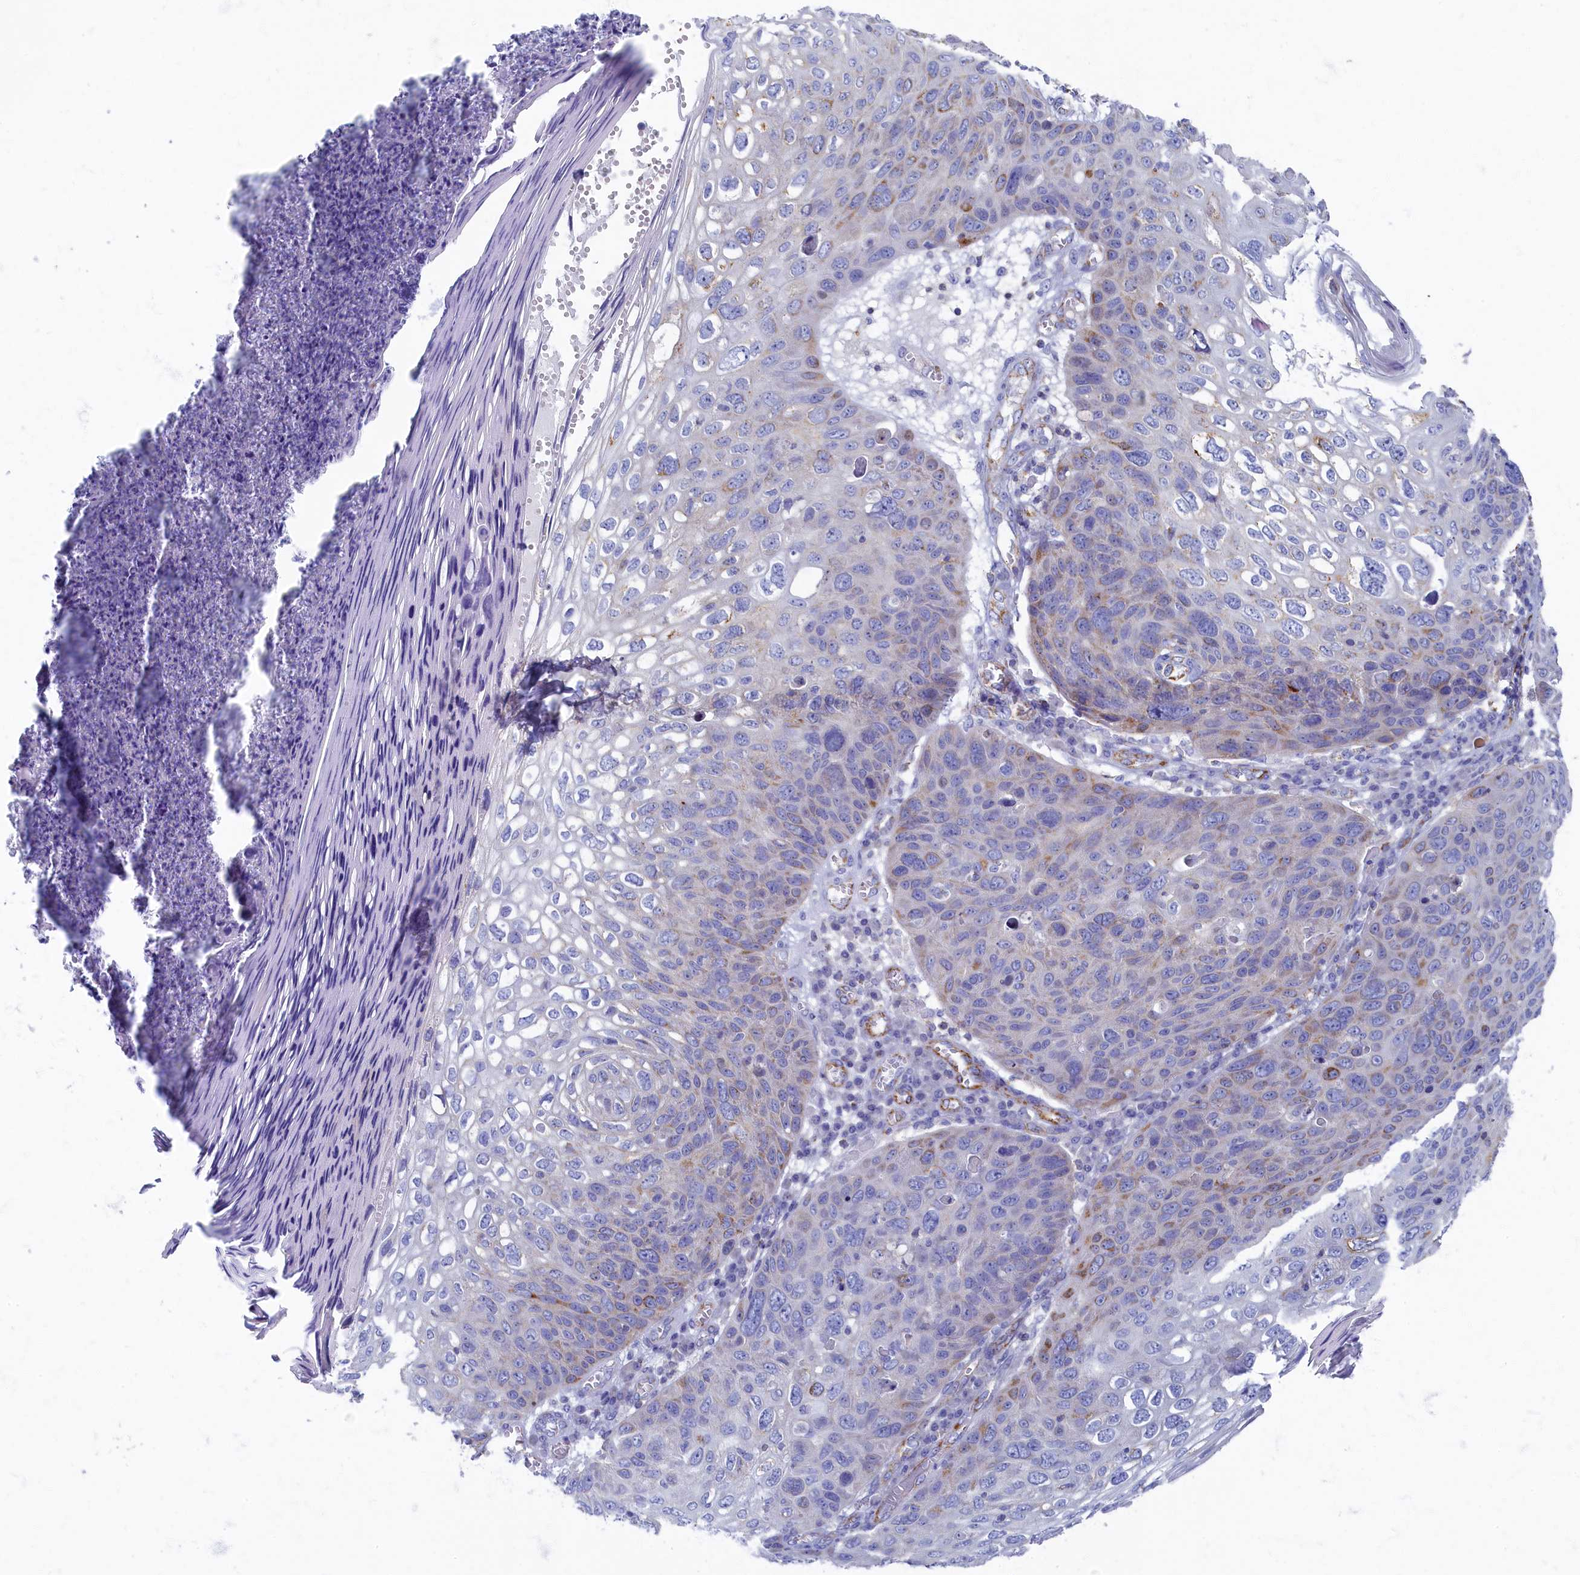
{"staining": {"intensity": "moderate", "quantity": "<25%", "location": "cytoplasmic/membranous"}, "tissue": "skin cancer", "cell_type": "Tumor cells", "image_type": "cancer", "snomed": [{"axis": "morphology", "description": "Squamous cell carcinoma, NOS"}, {"axis": "topography", "description": "Skin"}], "caption": "There is low levels of moderate cytoplasmic/membranous expression in tumor cells of squamous cell carcinoma (skin), as demonstrated by immunohistochemical staining (brown color).", "gene": "OCIAD2", "patient": {"sex": "female", "age": 90}}